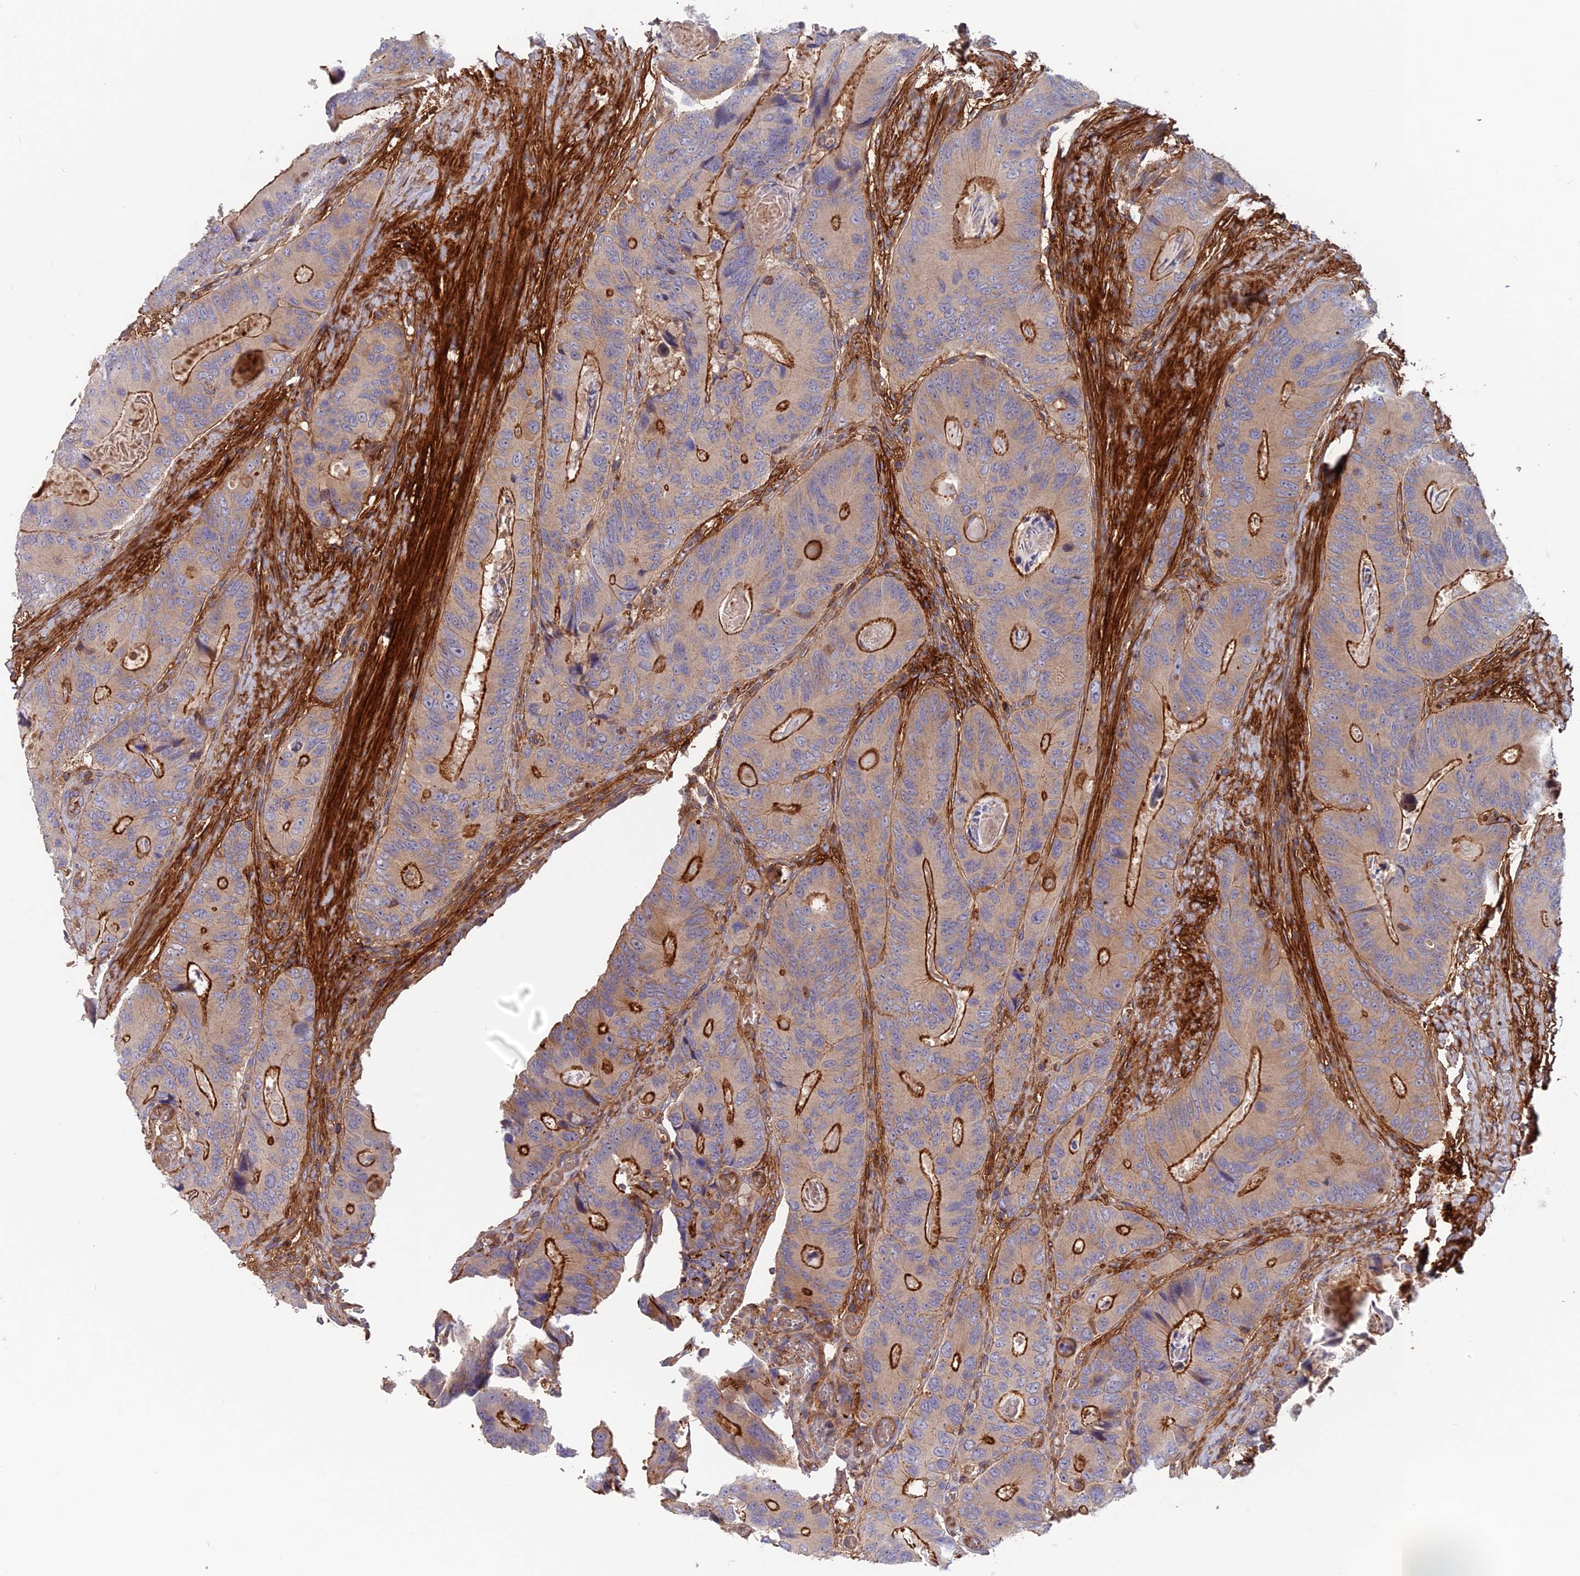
{"staining": {"intensity": "strong", "quantity": "25%-75%", "location": "cytoplasmic/membranous"}, "tissue": "colorectal cancer", "cell_type": "Tumor cells", "image_type": "cancer", "snomed": [{"axis": "morphology", "description": "Adenocarcinoma, NOS"}, {"axis": "topography", "description": "Colon"}], "caption": "The photomicrograph exhibits a brown stain indicating the presence of a protein in the cytoplasmic/membranous of tumor cells in adenocarcinoma (colorectal).", "gene": "CPNE7", "patient": {"sex": "male", "age": 84}}